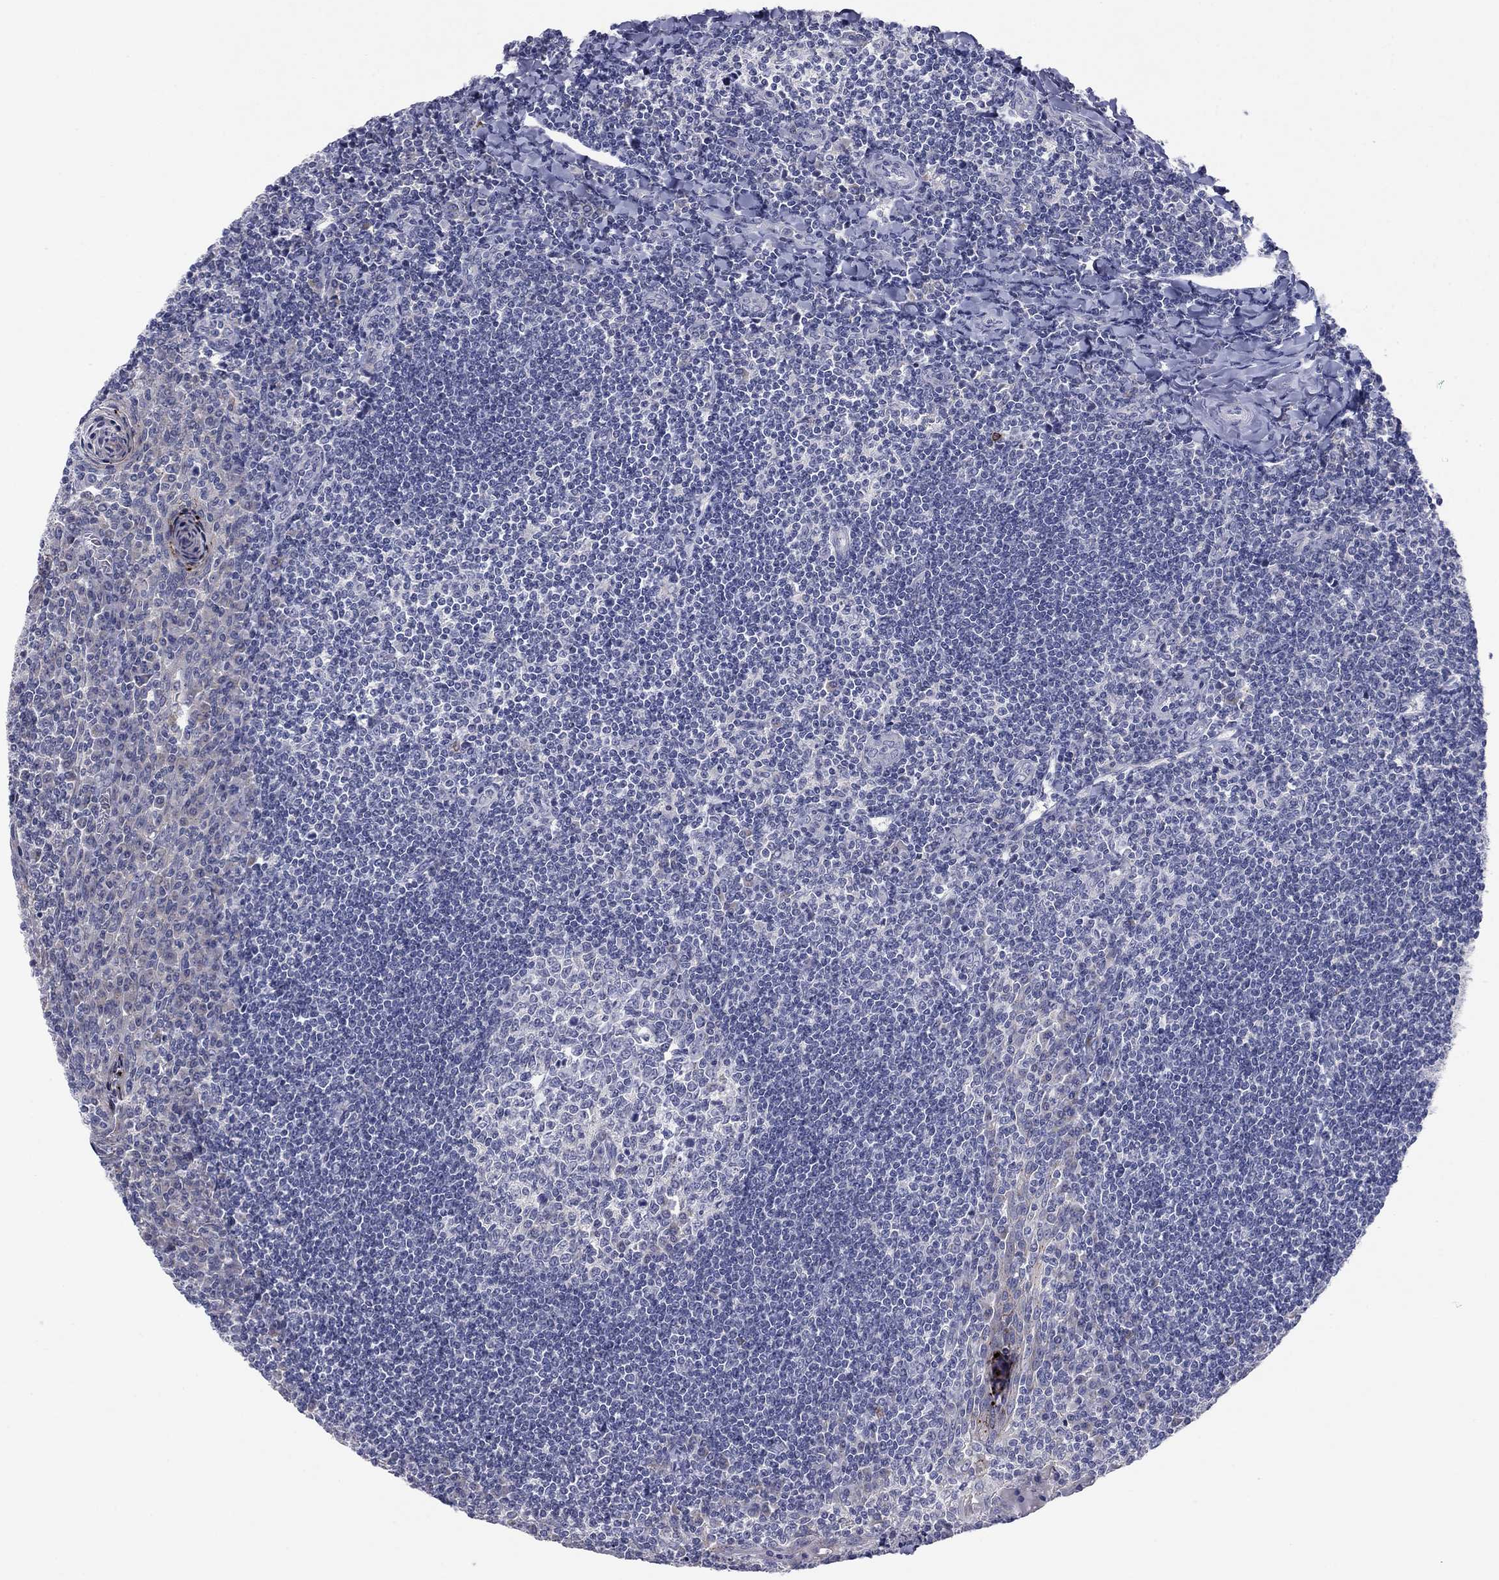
{"staining": {"intensity": "negative", "quantity": "none", "location": "none"}, "tissue": "tonsil", "cell_type": "Germinal center cells", "image_type": "normal", "snomed": [{"axis": "morphology", "description": "Normal tissue, NOS"}, {"axis": "topography", "description": "Tonsil"}], "caption": "An image of human tonsil is negative for staining in germinal center cells. The staining was performed using DAB to visualize the protein expression in brown, while the nuclei were stained in blue with hematoxylin (Magnification: 20x).", "gene": "CNTNAP4", "patient": {"sex": "female", "age": 12}}